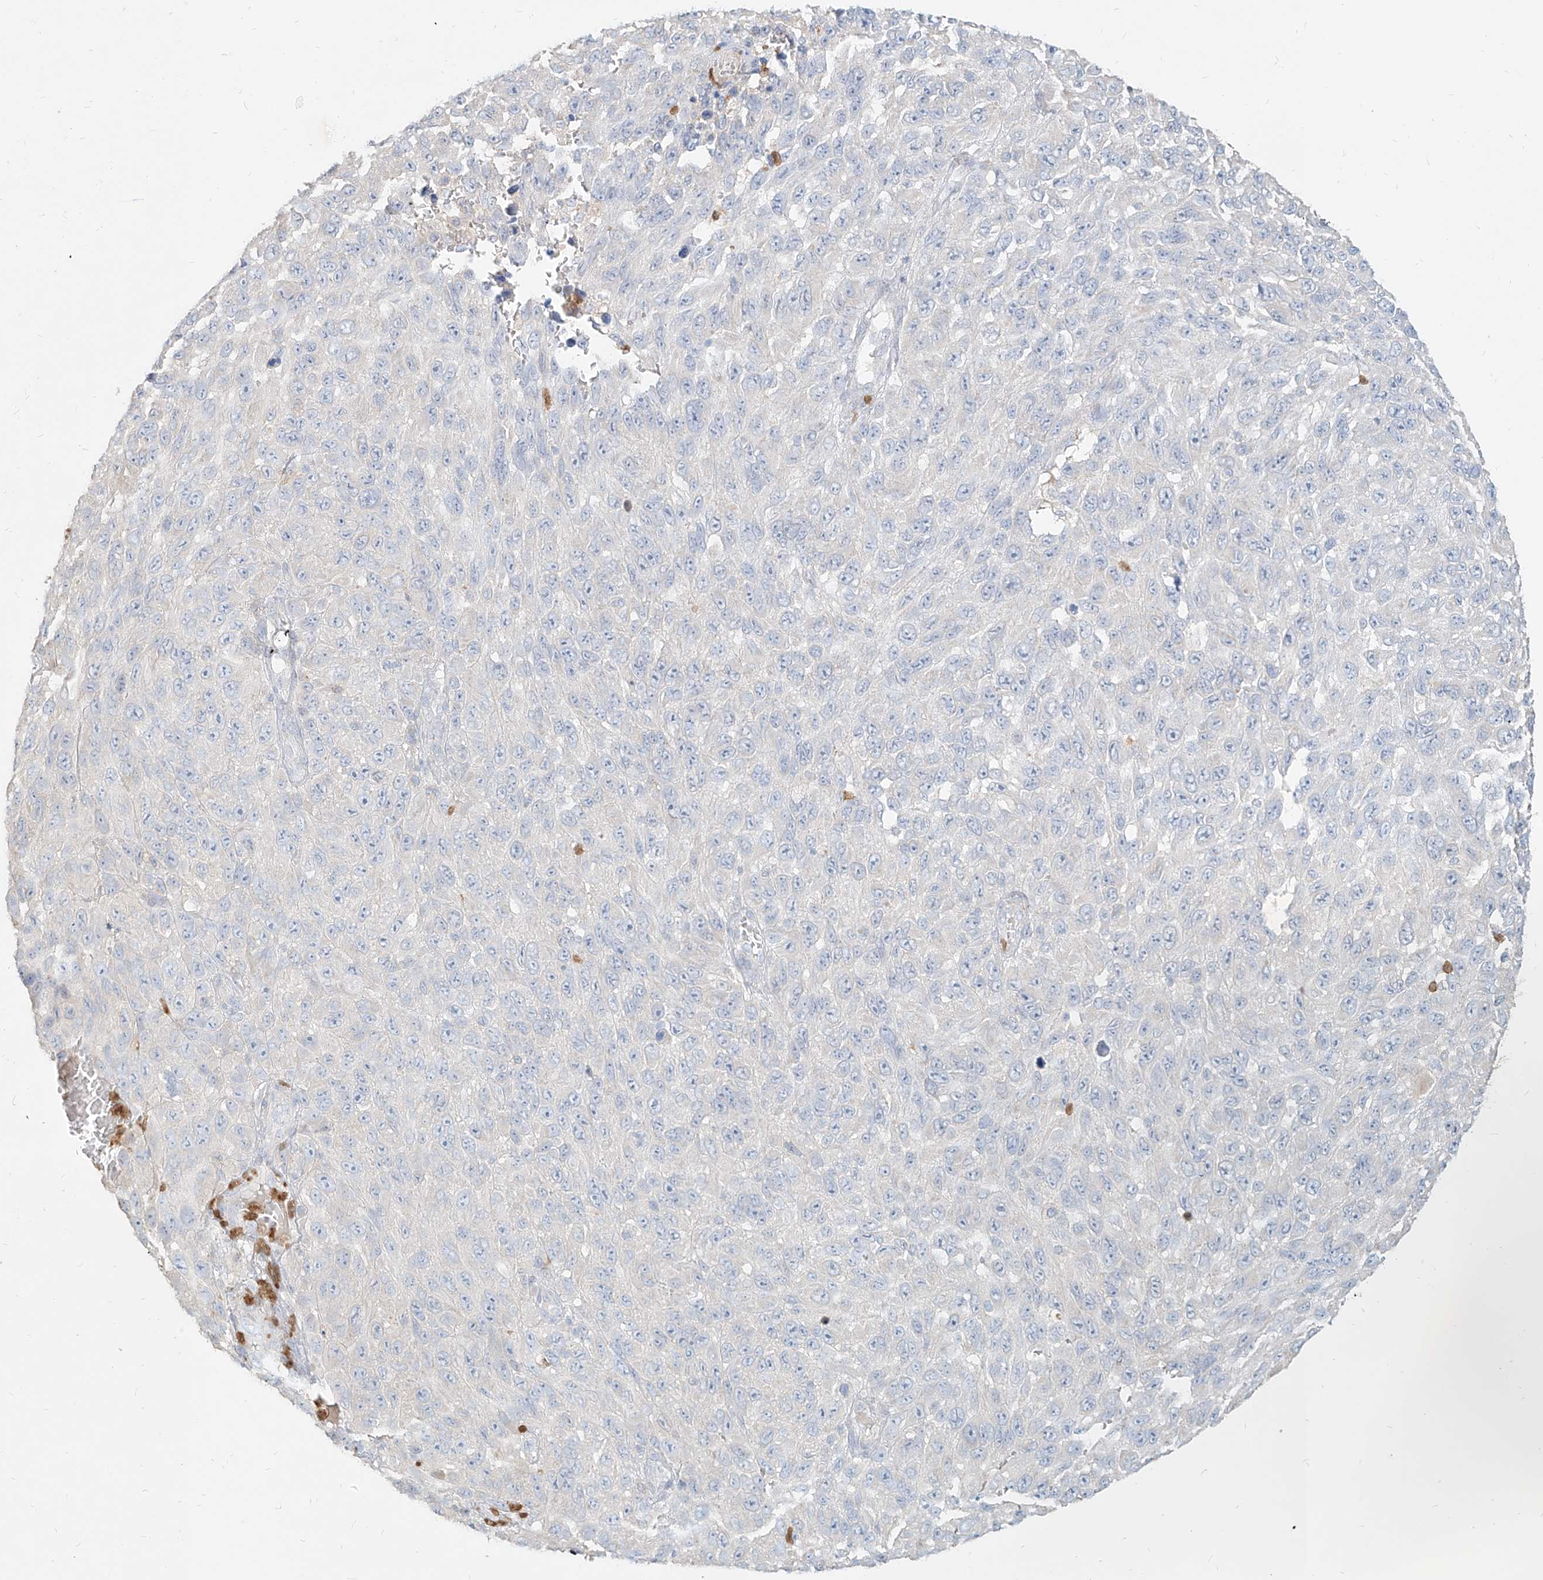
{"staining": {"intensity": "negative", "quantity": "none", "location": "none"}, "tissue": "melanoma", "cell_type": "Tumor cells", "image_type": "cancer", "snomed": [{"axis": "morphology", "description": "Malignant melanoma, NOS"}, {"axis": "topography", "description": "Skin"}], "caption": "Immunohistochemical staining of human malignant melanoma exhibits no significant staining in tumor cells.", "gene": "PGD", "patient": {"sex": "female", "age": 96}}